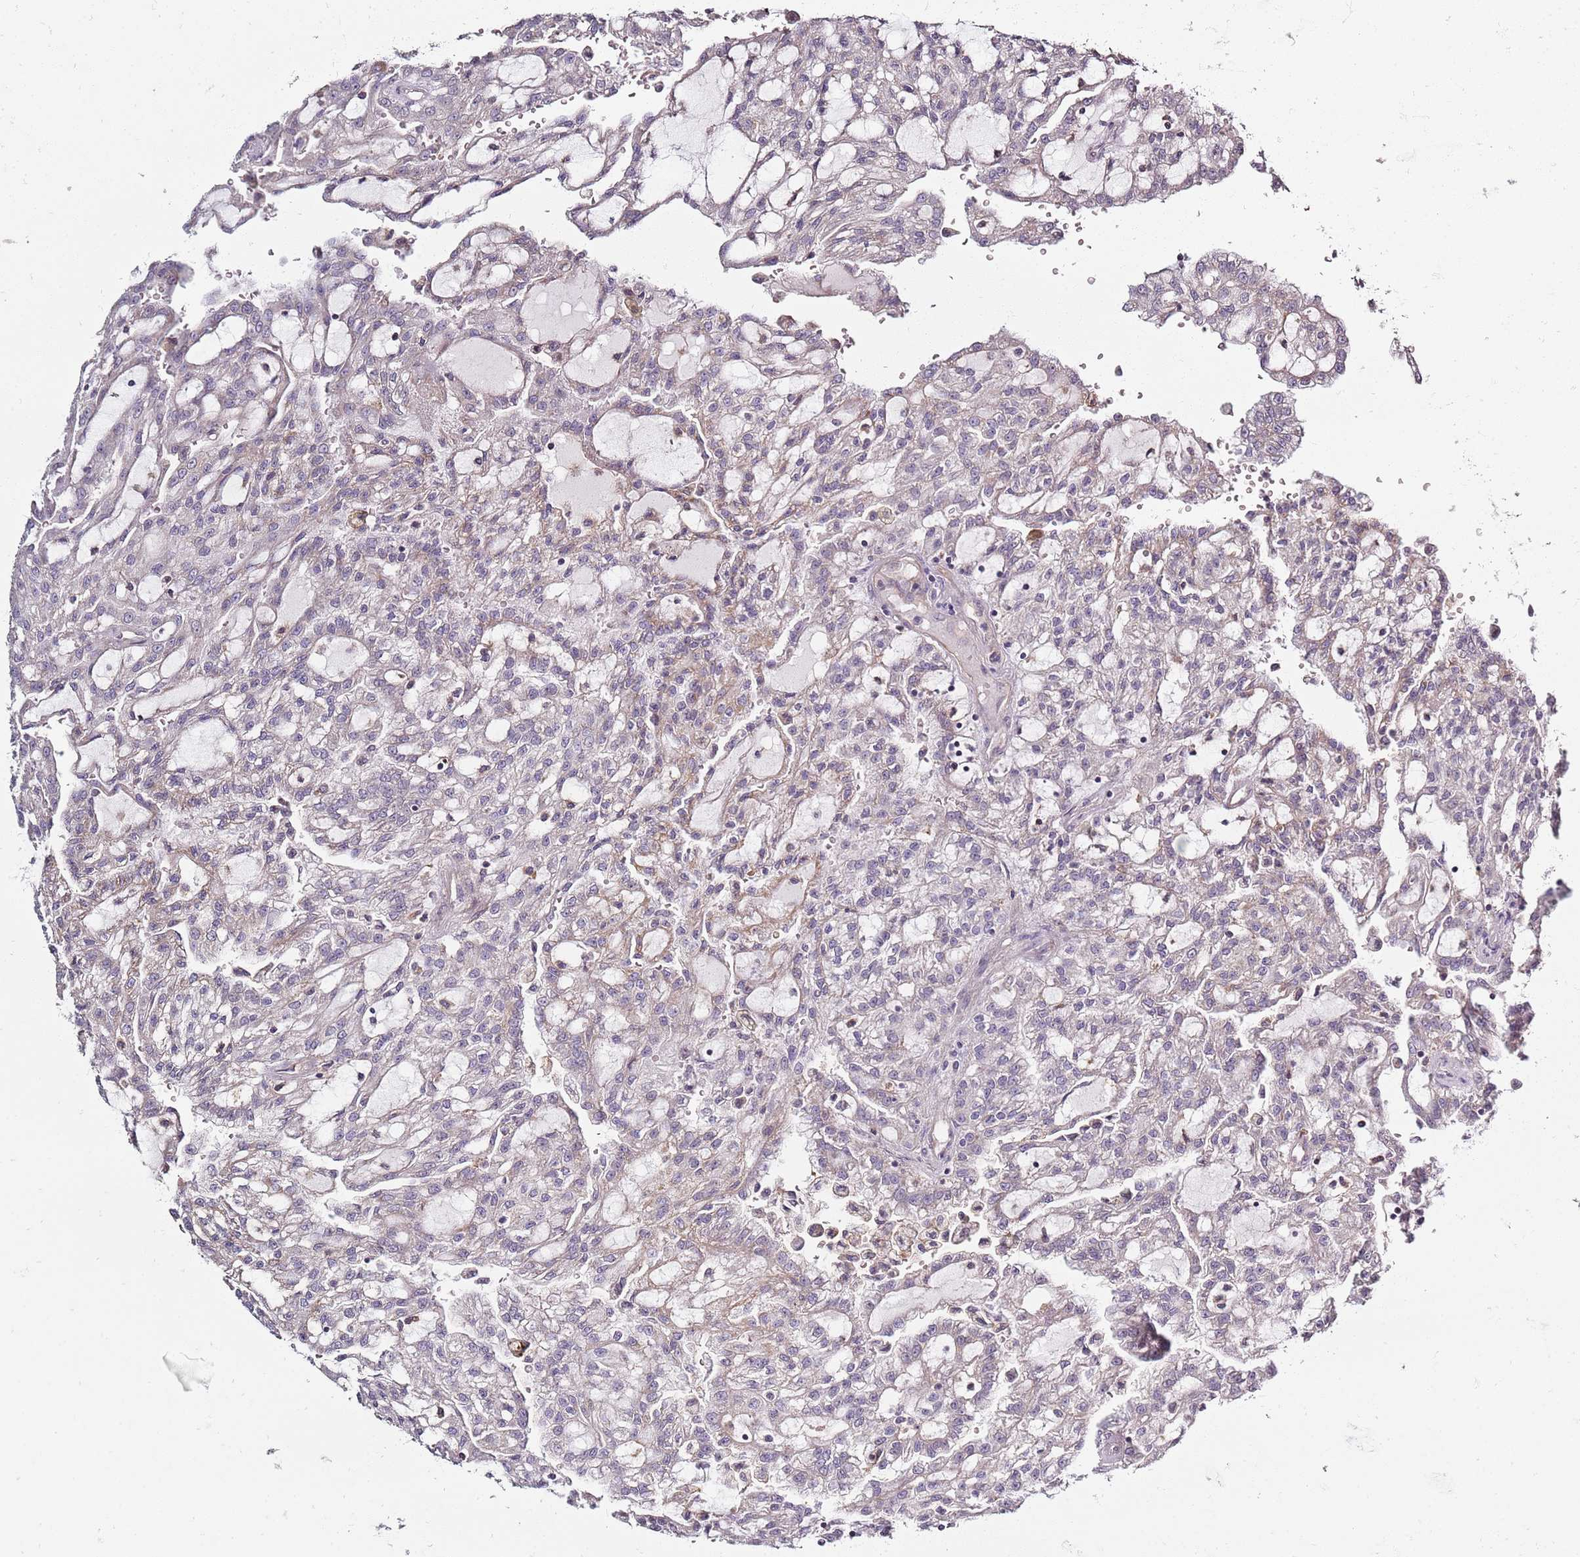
{"staining": {"intensity": "negative", "quantity": "none", "location": "none"}, "tissue": "renal cancer", "cell_type": "Tumor cells", "image_type": "cancer", "snomed": [{"axis": "morphology", "description": "Adenocarcinoma, NOS"}, {"axis": "topography", "description": "Kidney"}], "caption": "Human renal cancer (adenocarcinoma) stained for a protein using immunohistochemistry displays no expression in tumor cells.", "gene": "SYNGR3", "patient": {"sex": "male", "age": 63}}